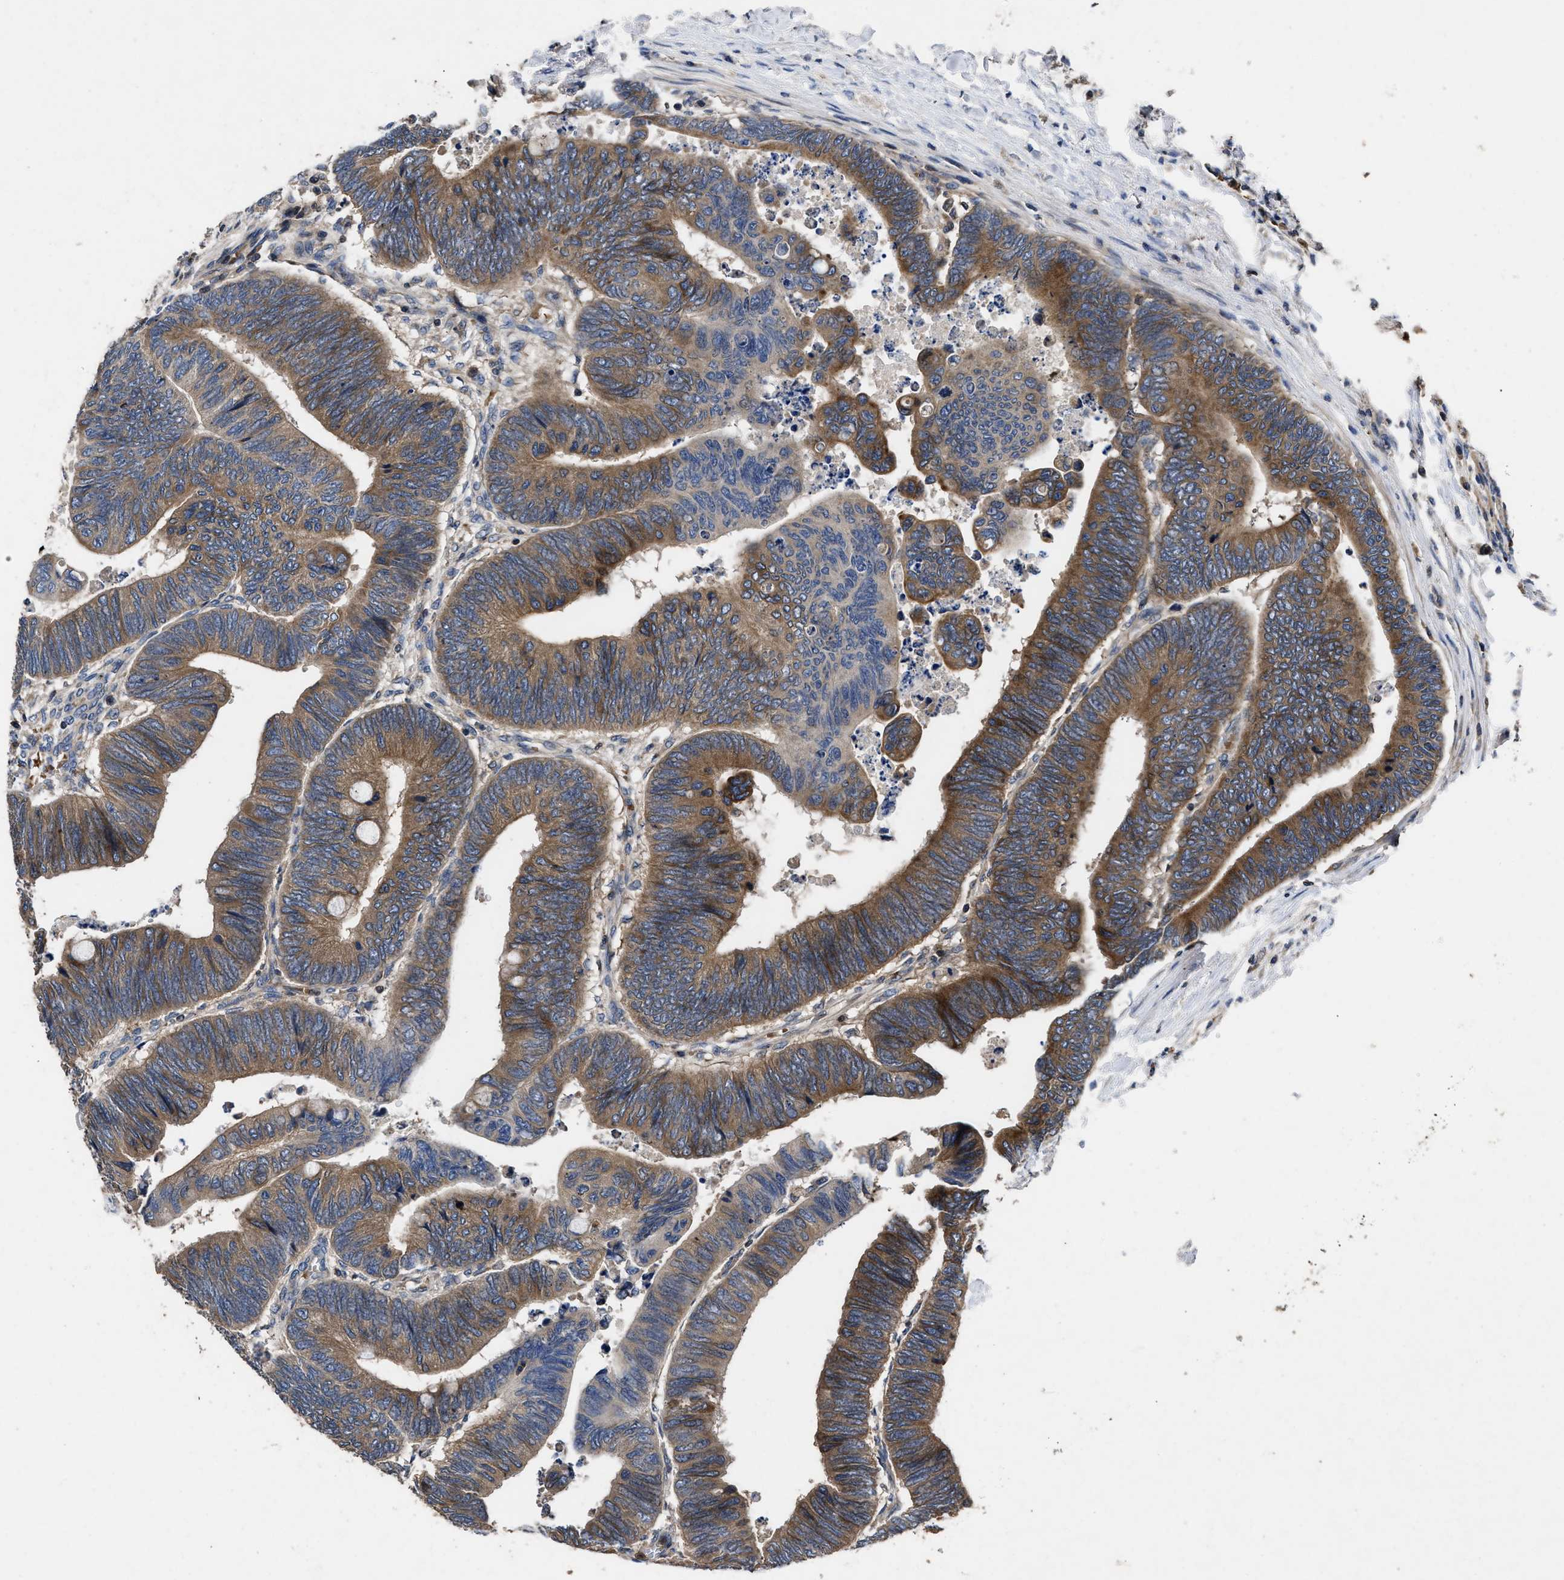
{"staining": {"intensity": "moderate", "quantity": ">75%", "location": "cytoplasmic/membranous"}, "tissue": "colorectal cancer", "cell_type": "Tumor cells", "image_type": "cancer", "snomed": [{"axis": "morphology", "description": "Normal tissue, NOS"}, {"axis": "morphology", "description": "Adenocarcinoma, NOS"}, {"axis": "topography", "description": "Rectum"}, {"axis": "topography", "description": "Peripheral nerve tissue"}], "caption": "High-power microscopy captured an immunohistochemistry image of colorectal cancer (adenocarcinoma), revealing moderate cytoplasmic/membranous positivity in about >75% of tumor cells.", "gene": "YBEY", "patient": {"sex": "male", "age": 92}}